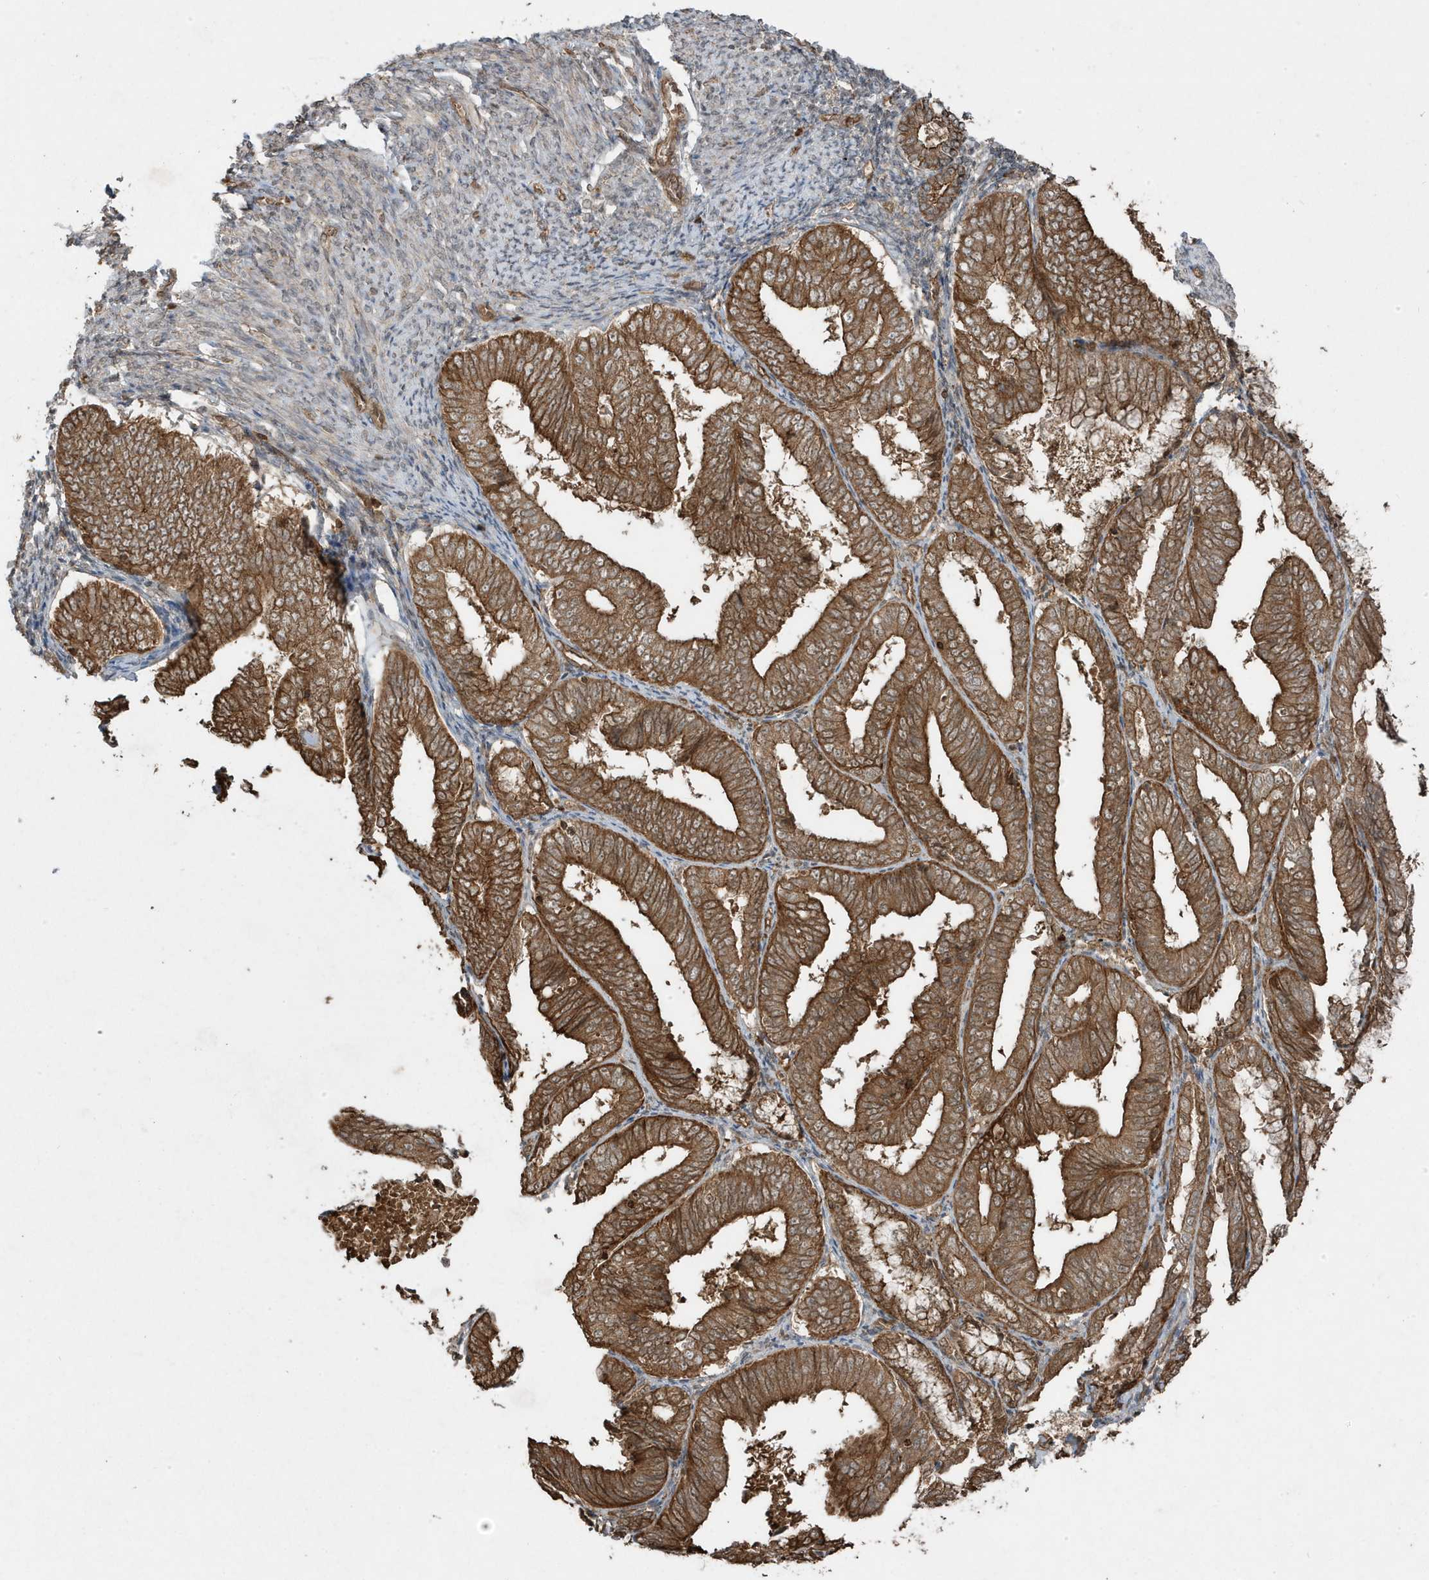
{"staining": {"intensity": "strong", "quantity": ">75%", "location": "cytoplasmic/membranous"}, "tissue": "endometrial cancer", "cell_type": "Tumor cells", "image_type": "cancer", "snomed": [{"axis": "morphology", "description": "Adenocarcinoma, NOS"}, {"axis": "topography", "description": "Endometrium"}], "caption": "Immunohistochemical staining of human adenocarcinoma (endometrial) reveals high levels of strong cytoplasmic/membranous staining in about >75% of tumor cells. (DAB (3,3'-diaminobenzidine) IHC with brightfield microscopy, high magnification).", "gene": "ASAP1", "patient": {"sex": "female", "age": 63}}